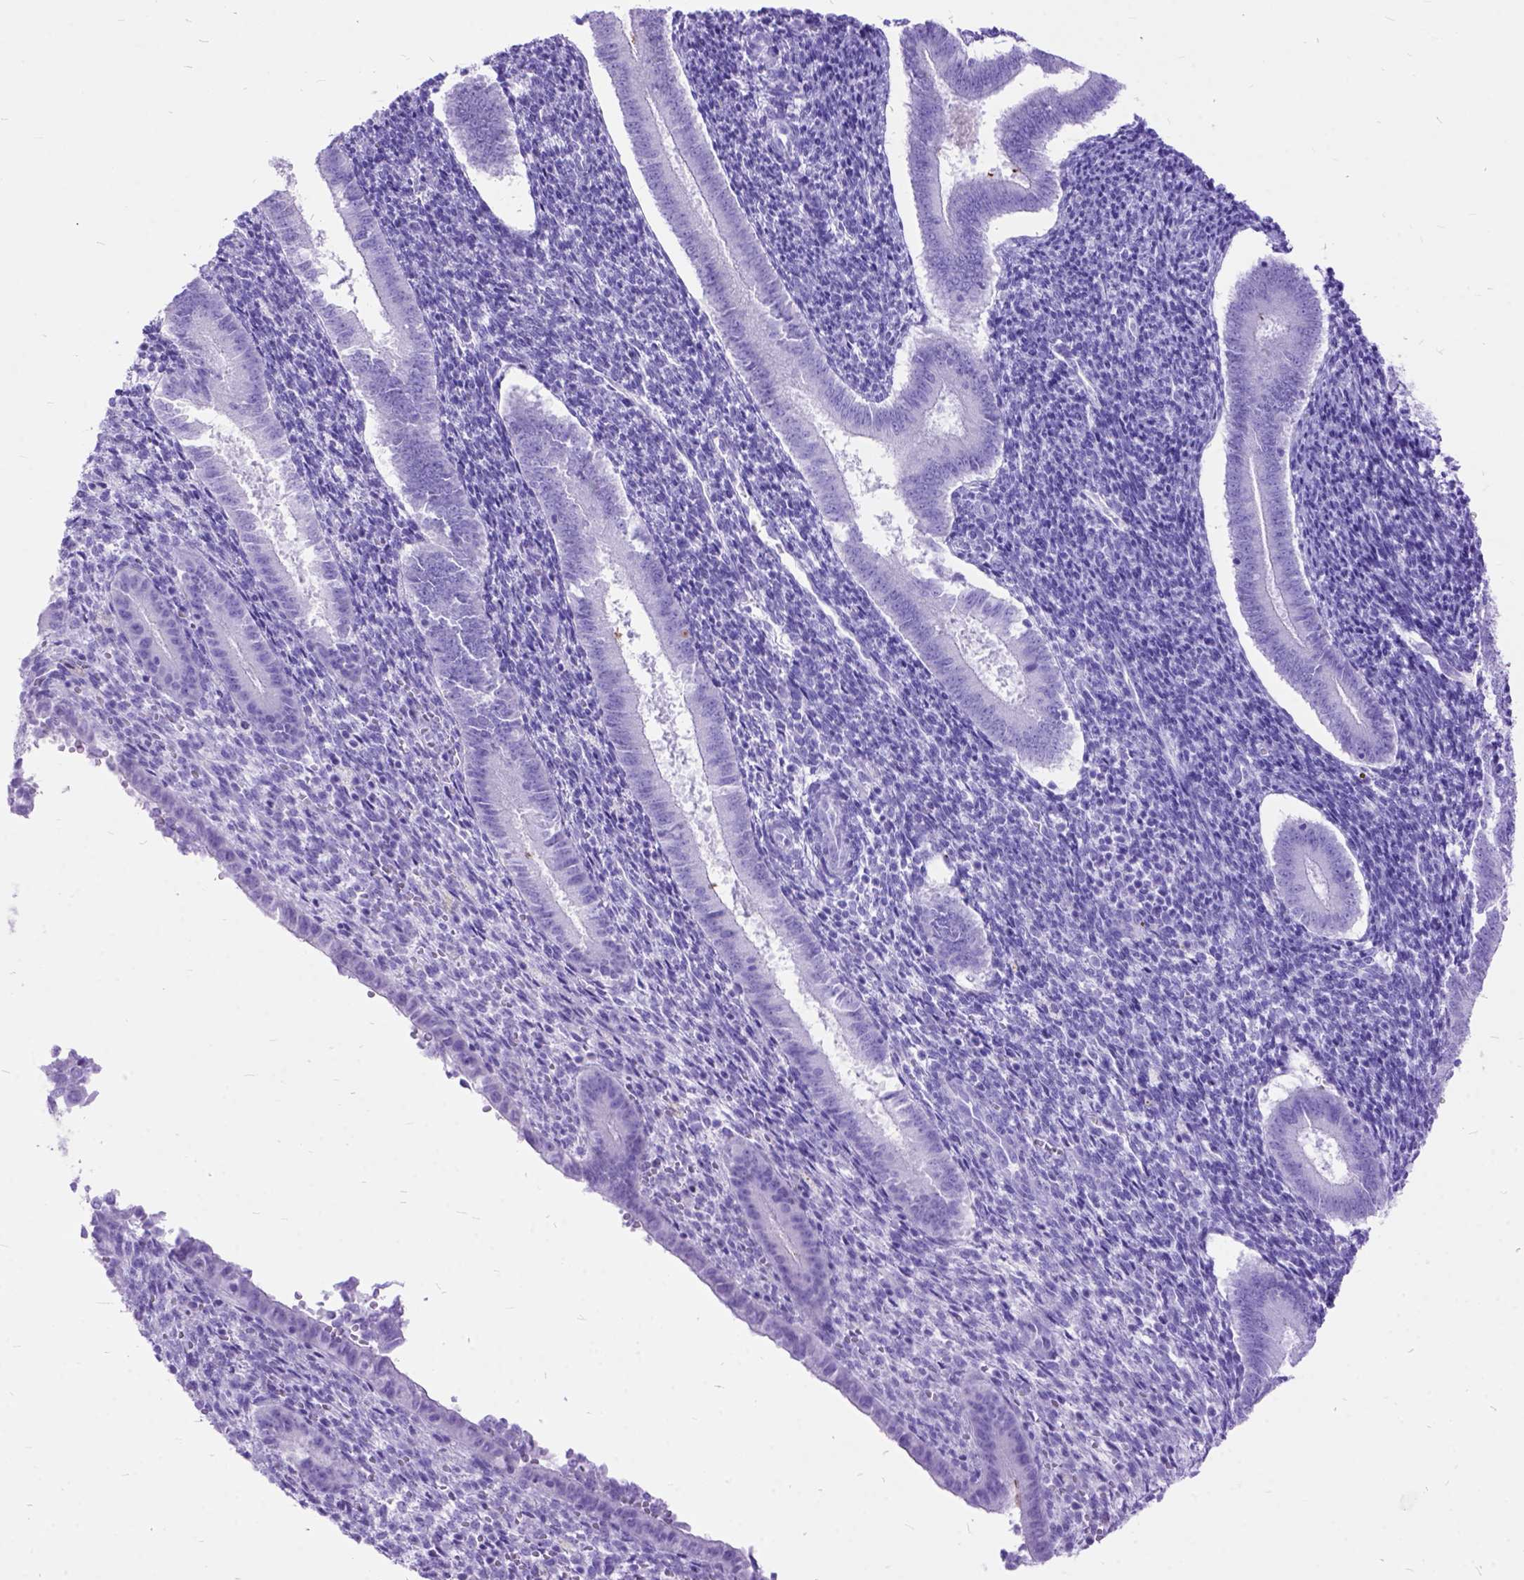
{"staining": {"intensity": "negative", "quantity": "none", "location": "none"}, "tissue": "endometrium", "cell_type": "Cells in endometrial stroma", "image_type": "normal", "snomed": [{"axis": "morphology", "description": "Normal tissue, NOS"}, {"axis": "topography", "description": "Endometrium"}], "caption": "IHC image of unremarkable endometrium: endometrium stained with DAB shows no significant protein expression in cells in endometrial stroma. Brightfield microscopy of immunohistochemistry stained with DAB (3,3'-diaminobenzidine) (brown) and hematoxylin (blue), captured at high magnification.", "gene": "DNAH2", "patient": {"sex": "female", "age": 25}}